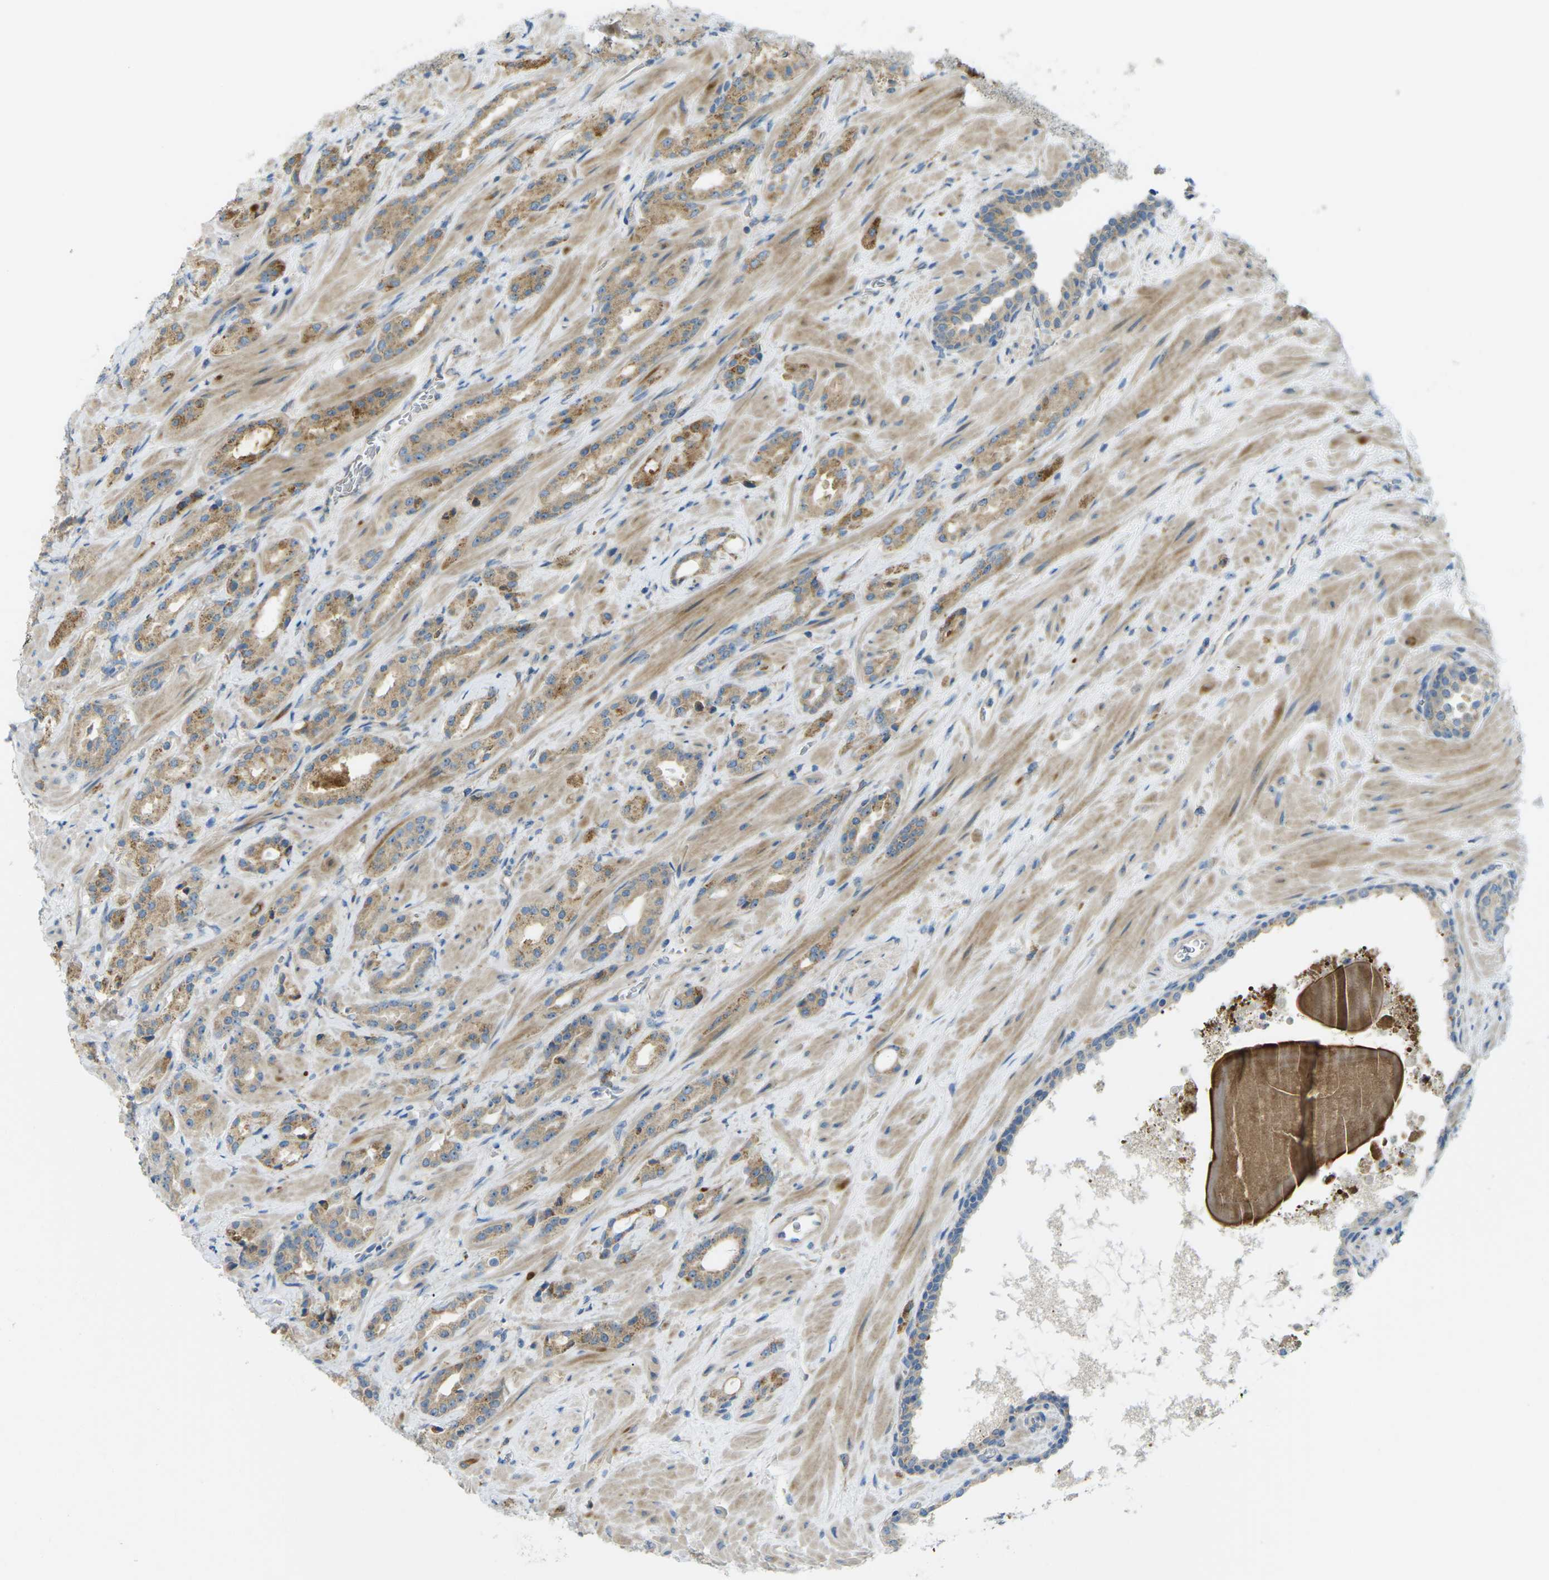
{"staining": {"intensity": "moderate", "quantity": ">75%", "location": "cytoplasmic/membranous"}, "tissue": "prostate cancer", "cell_type": "Tumor cells", "image_type": "cancer", "snomed": [{"axis": "morphology", "description": "Adenocarcinoma, High grade"}, {"axis": "topography", "description": "Prostate"}], "caption": "Immunohistochemistry (IHC) staining of prostate high-grade adenocarcinoma, which reveals medium levels of moderate cytoplasmic/membranous staining in about >75% of tumor cells indicating moderate cytoplasmic/membranous protein expression. The staining was performed using DAB (brown) for protein detection and nuclei were counterstained in hematoxylin (blue).", "gene": "MYLK4", "patient": {"sex": "male", "age": 64}}